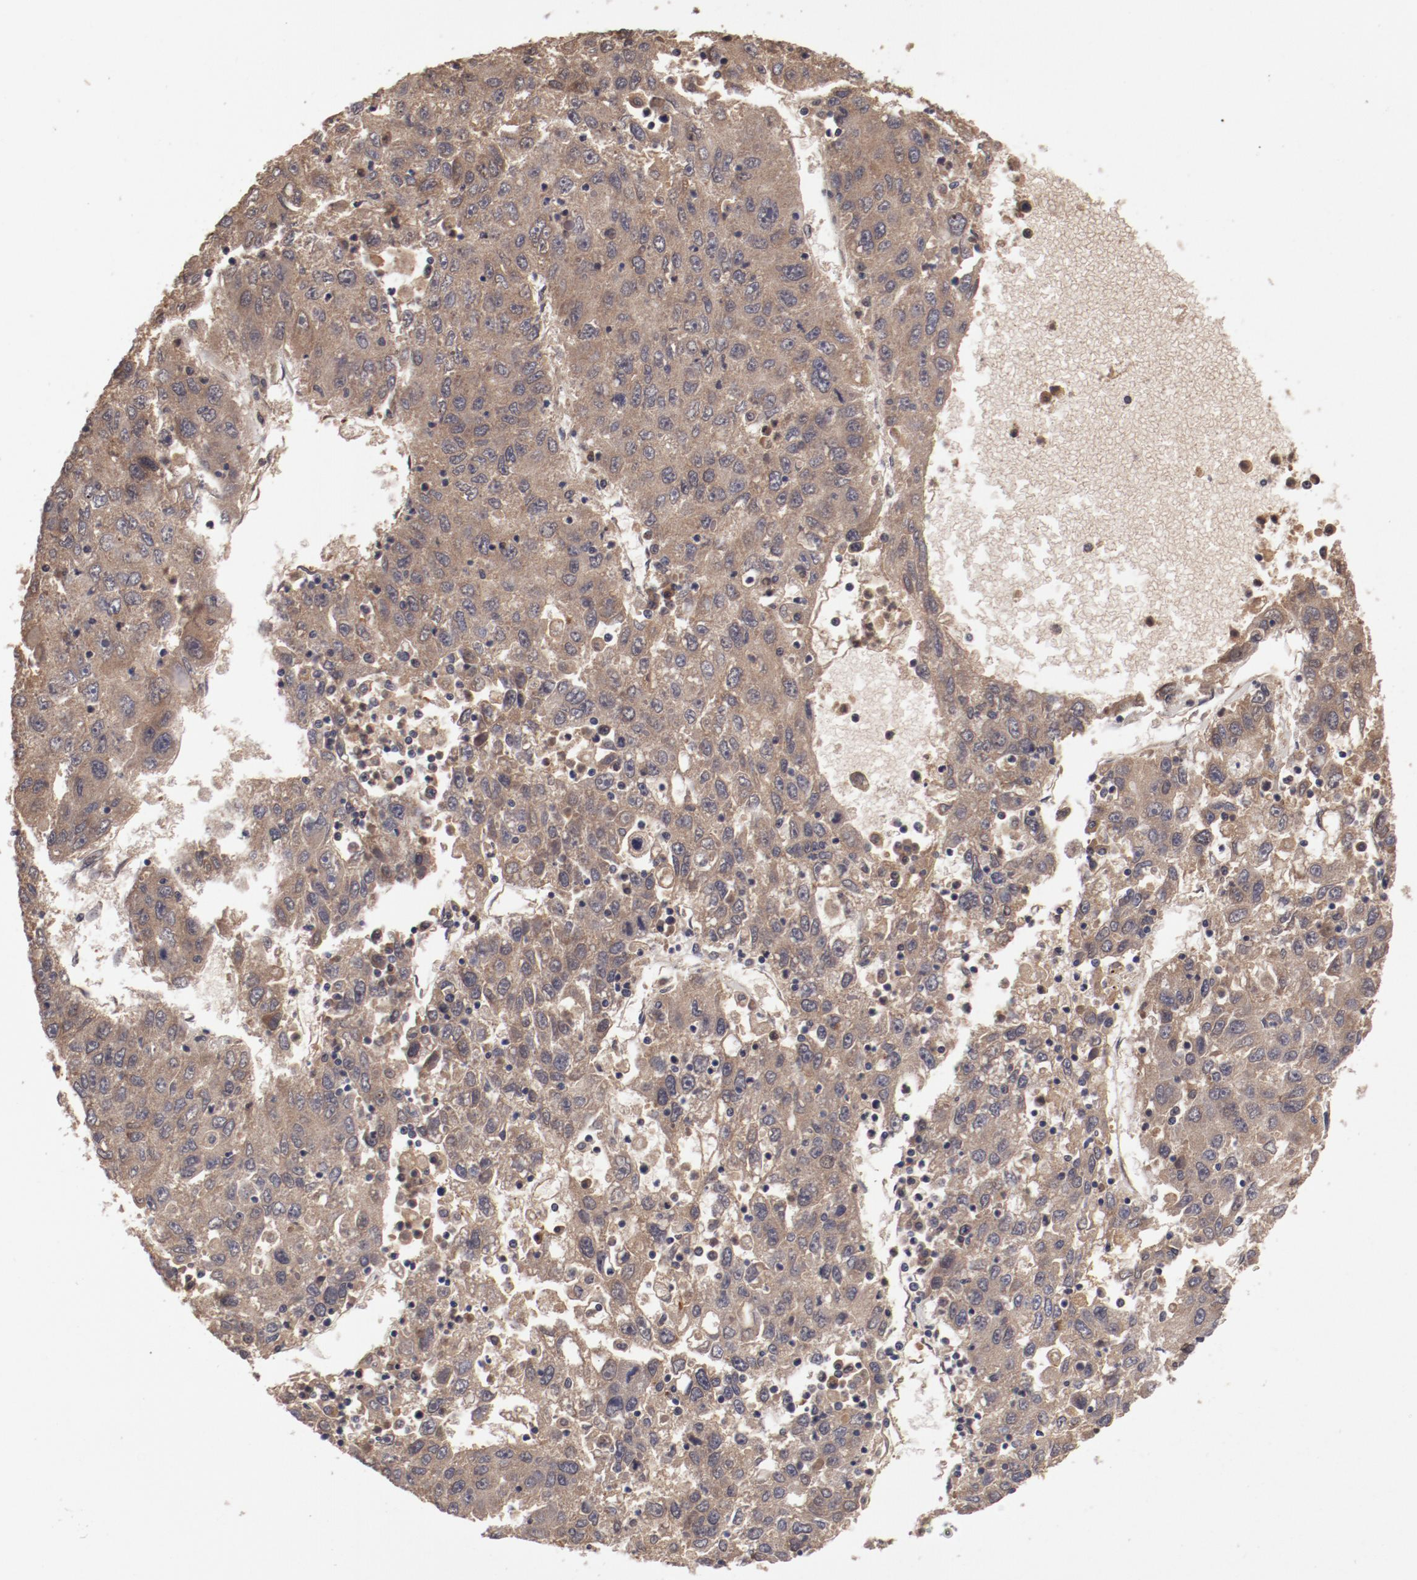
{"staining": {"intensity": "weak", "quantity": ">75%", "location": "cytoplasmic/membranous"}, "tissue": "liver cancer", "cell_type": "Tumor cells", "image_type": "cancer", "snomed": [{"axis": "morphology", "description": "Carcinoma, Hepatocellular, NOS"}, {"axis": "topography", "description": "Liver"}], "caption": "This is a photomicrograph of IHC staining of liver hepatocellular carcinoma, which shows weak expression in the cytoplasmic/membranous of tumor cells.", "gene": "CP", "patient": {"sex": "male", "age": 49}}